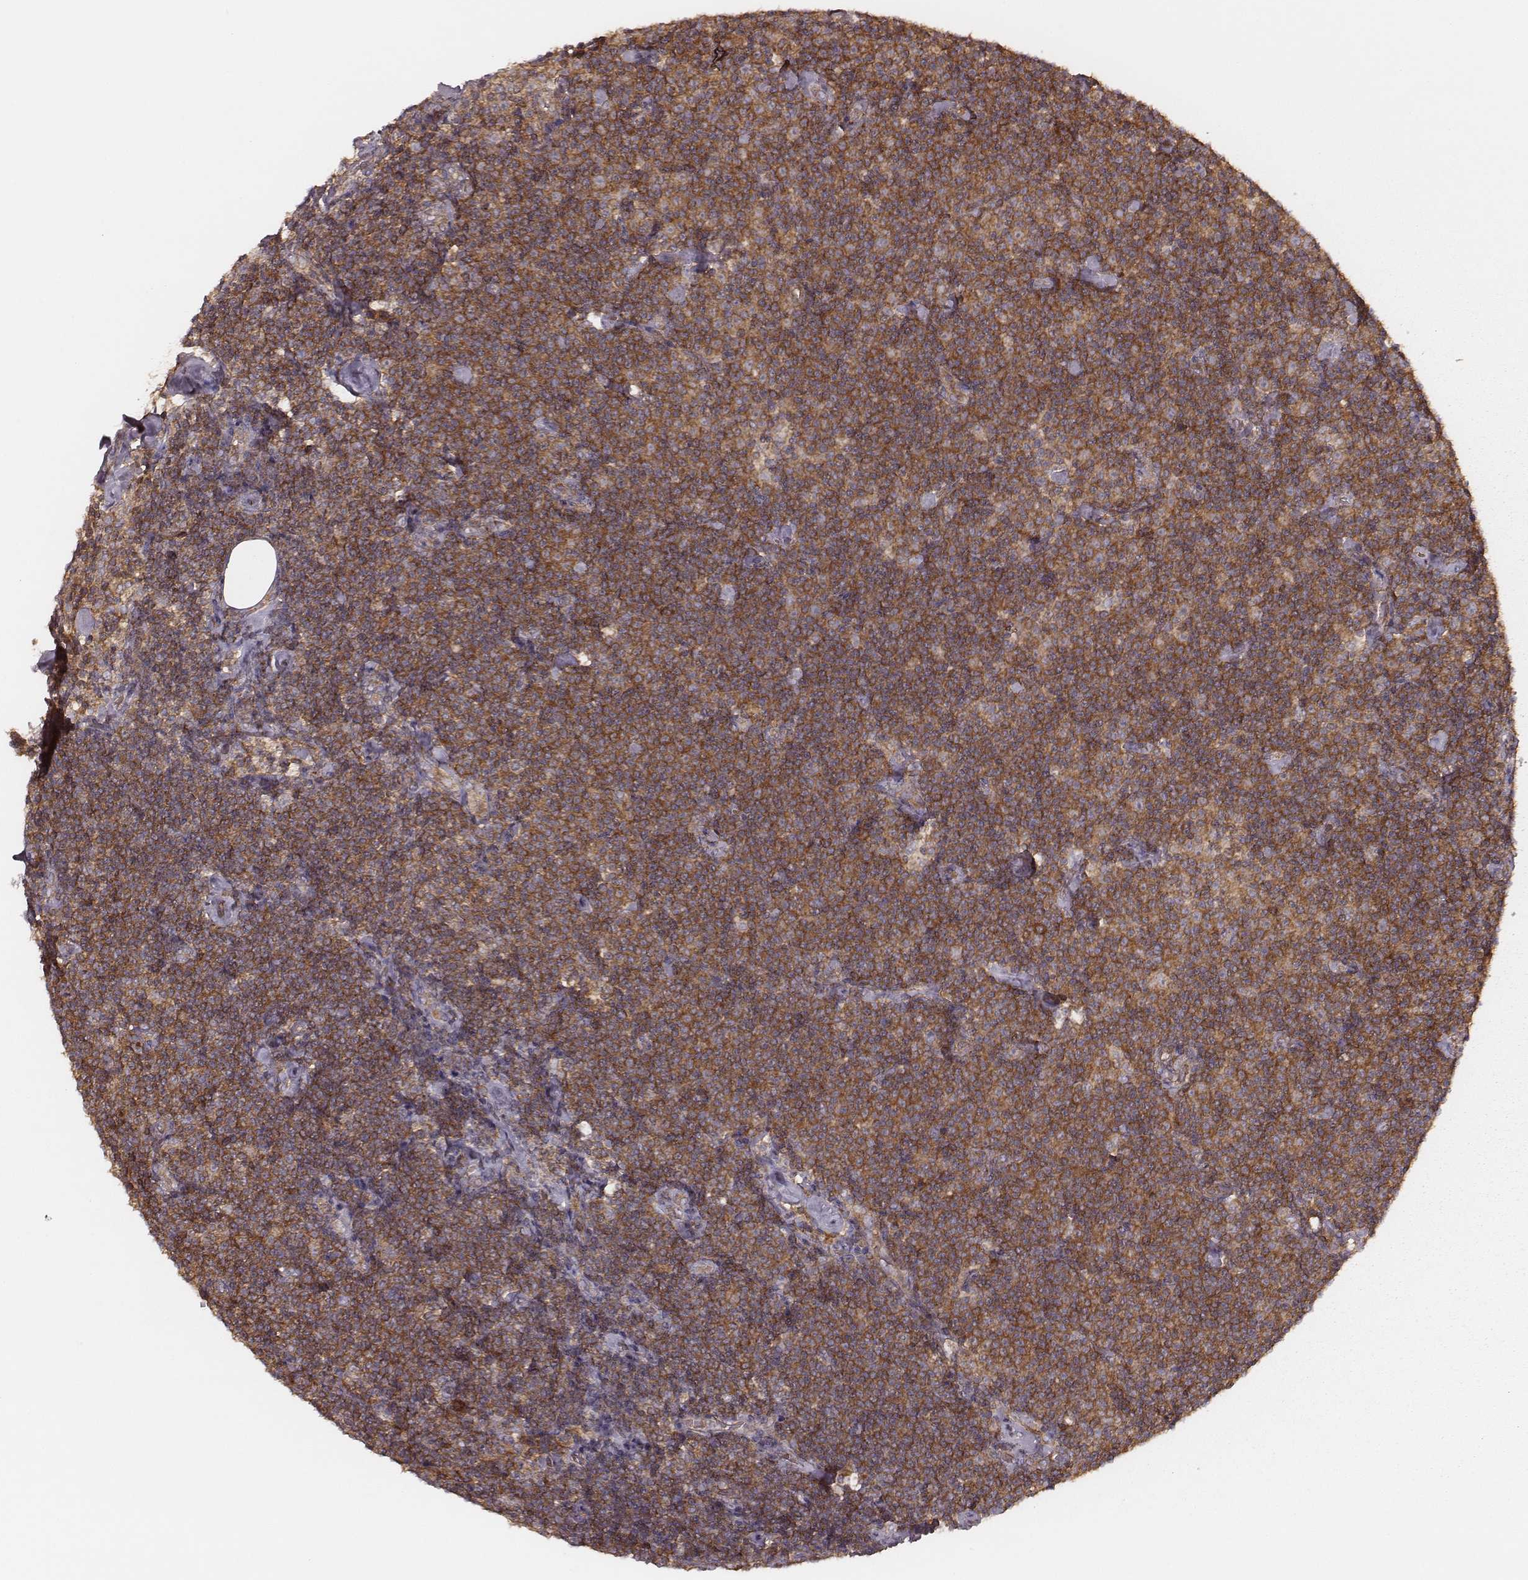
{"staining": {"intensity": "strong", "quantity": ">75%", "location": "cytoplasmic/membranous"}, "tissue": "lymphoma", "cell_type": "Tumor cells", "image_type": "cancer", "snomed": [{"axis": "morphology", "description": "Malignant lymphoma, non-Hodgkin's type, Low grade"}, {"axis": "topography", "description": "Lymph node"}], "caption": "The immunohistochemical stain highlights strong cytoplasmic/membranous expression in tumor cells of low-grade malignant lymphoma, non-Hodgkin's type tissue.", "gene": "CARS1", "patient": {"sex": "male", "age": 81}}